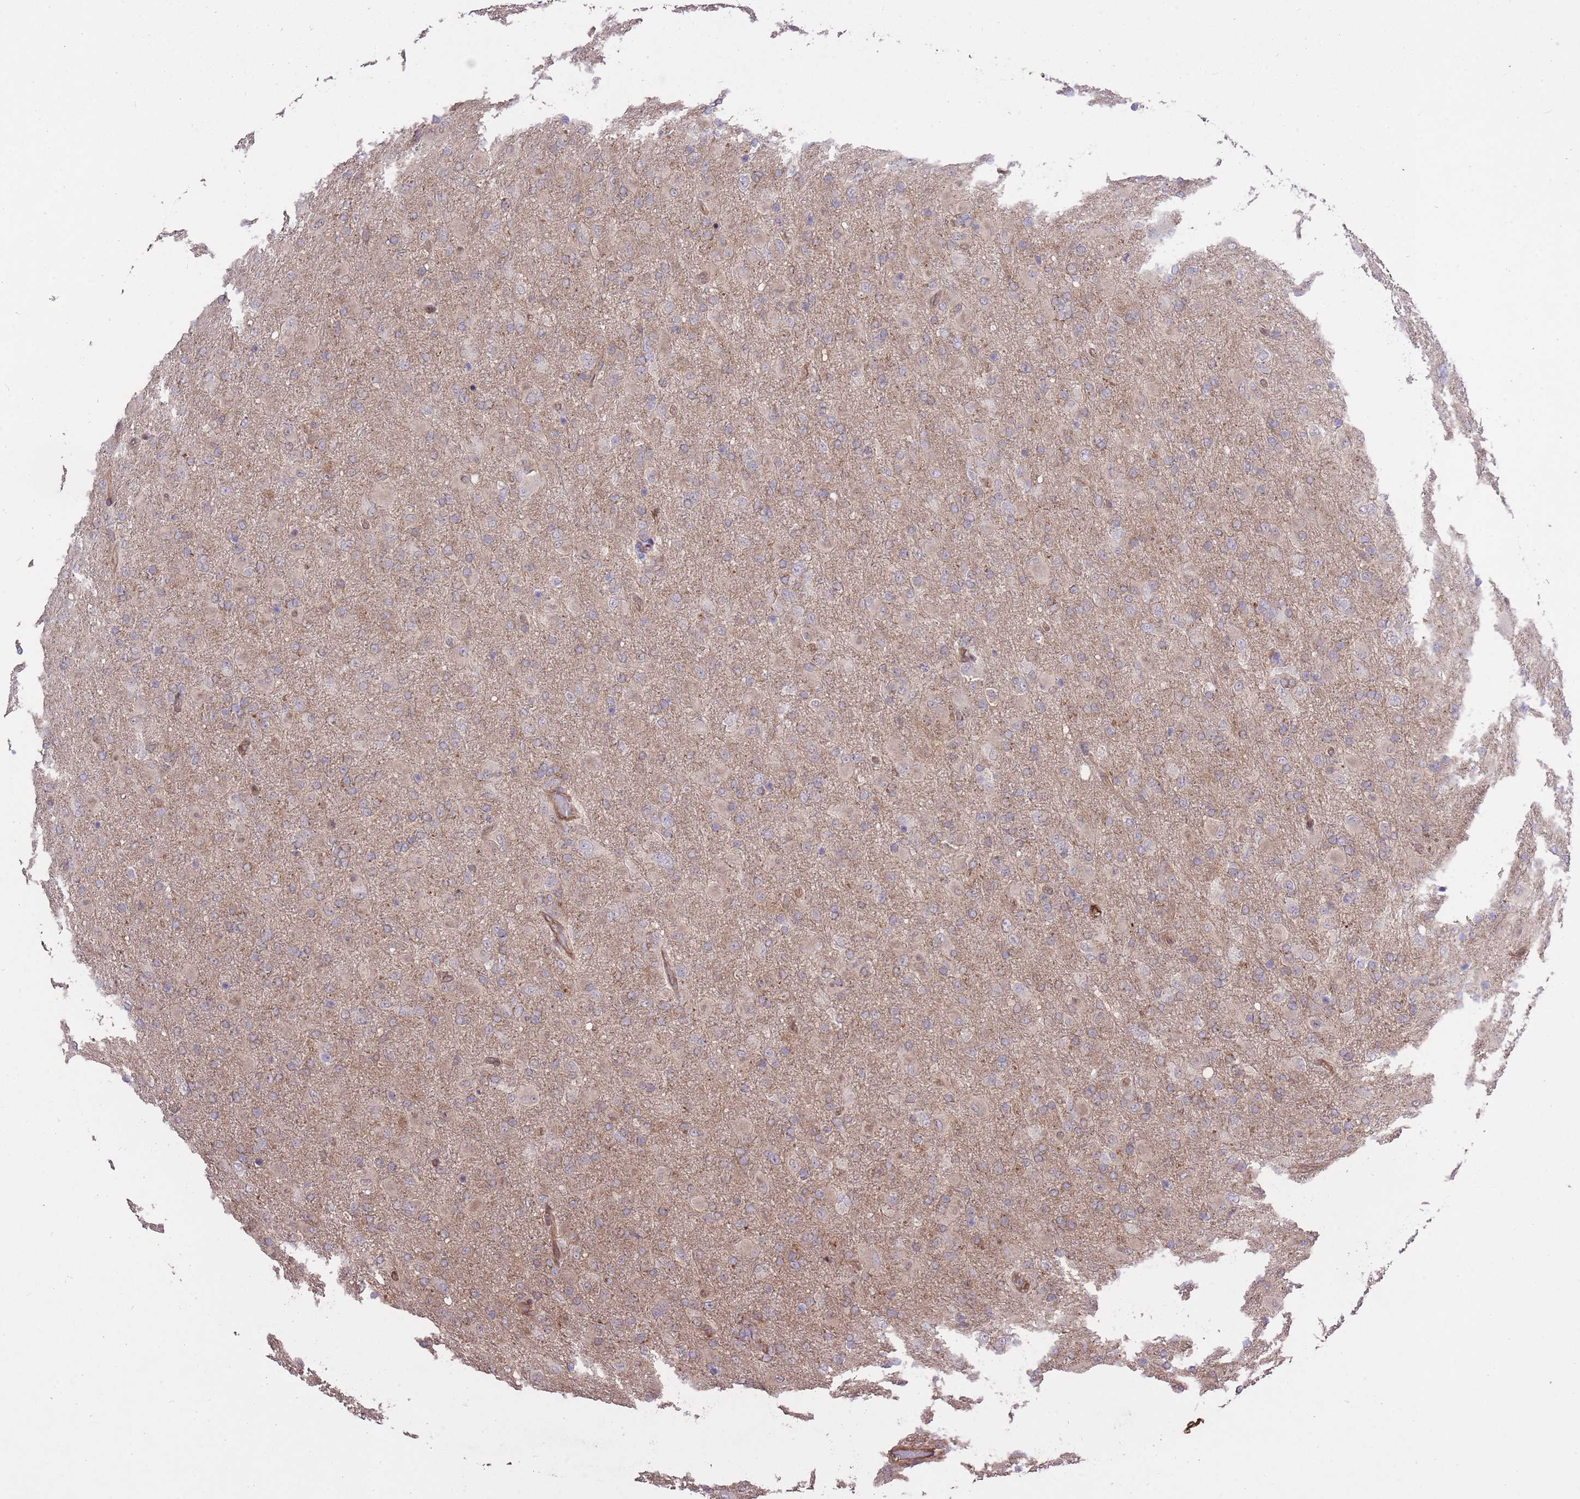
{"staining": {"intensity": "weak", "quantity": "25%-75%", "location": "cytoplasmic/membranous"}, "tissue": "glioma", "cell_type": "Tumor cells", "image_type": "cancer", "snomed": [{"axis": "morphology", "description": "Glioma, malignant, Low grade"}, {"axis": "topography", "description": "Brain"}], "caption": "Protein expression analysis of glioma displays weak cytoplasmic/membranous expression in about 25%-75% of tumor cells. (DAB IHC, brown staining for protein, blue staining for nuclei).", "gene": "PLD1", "patient": {"sex": "male", "age": 65}}